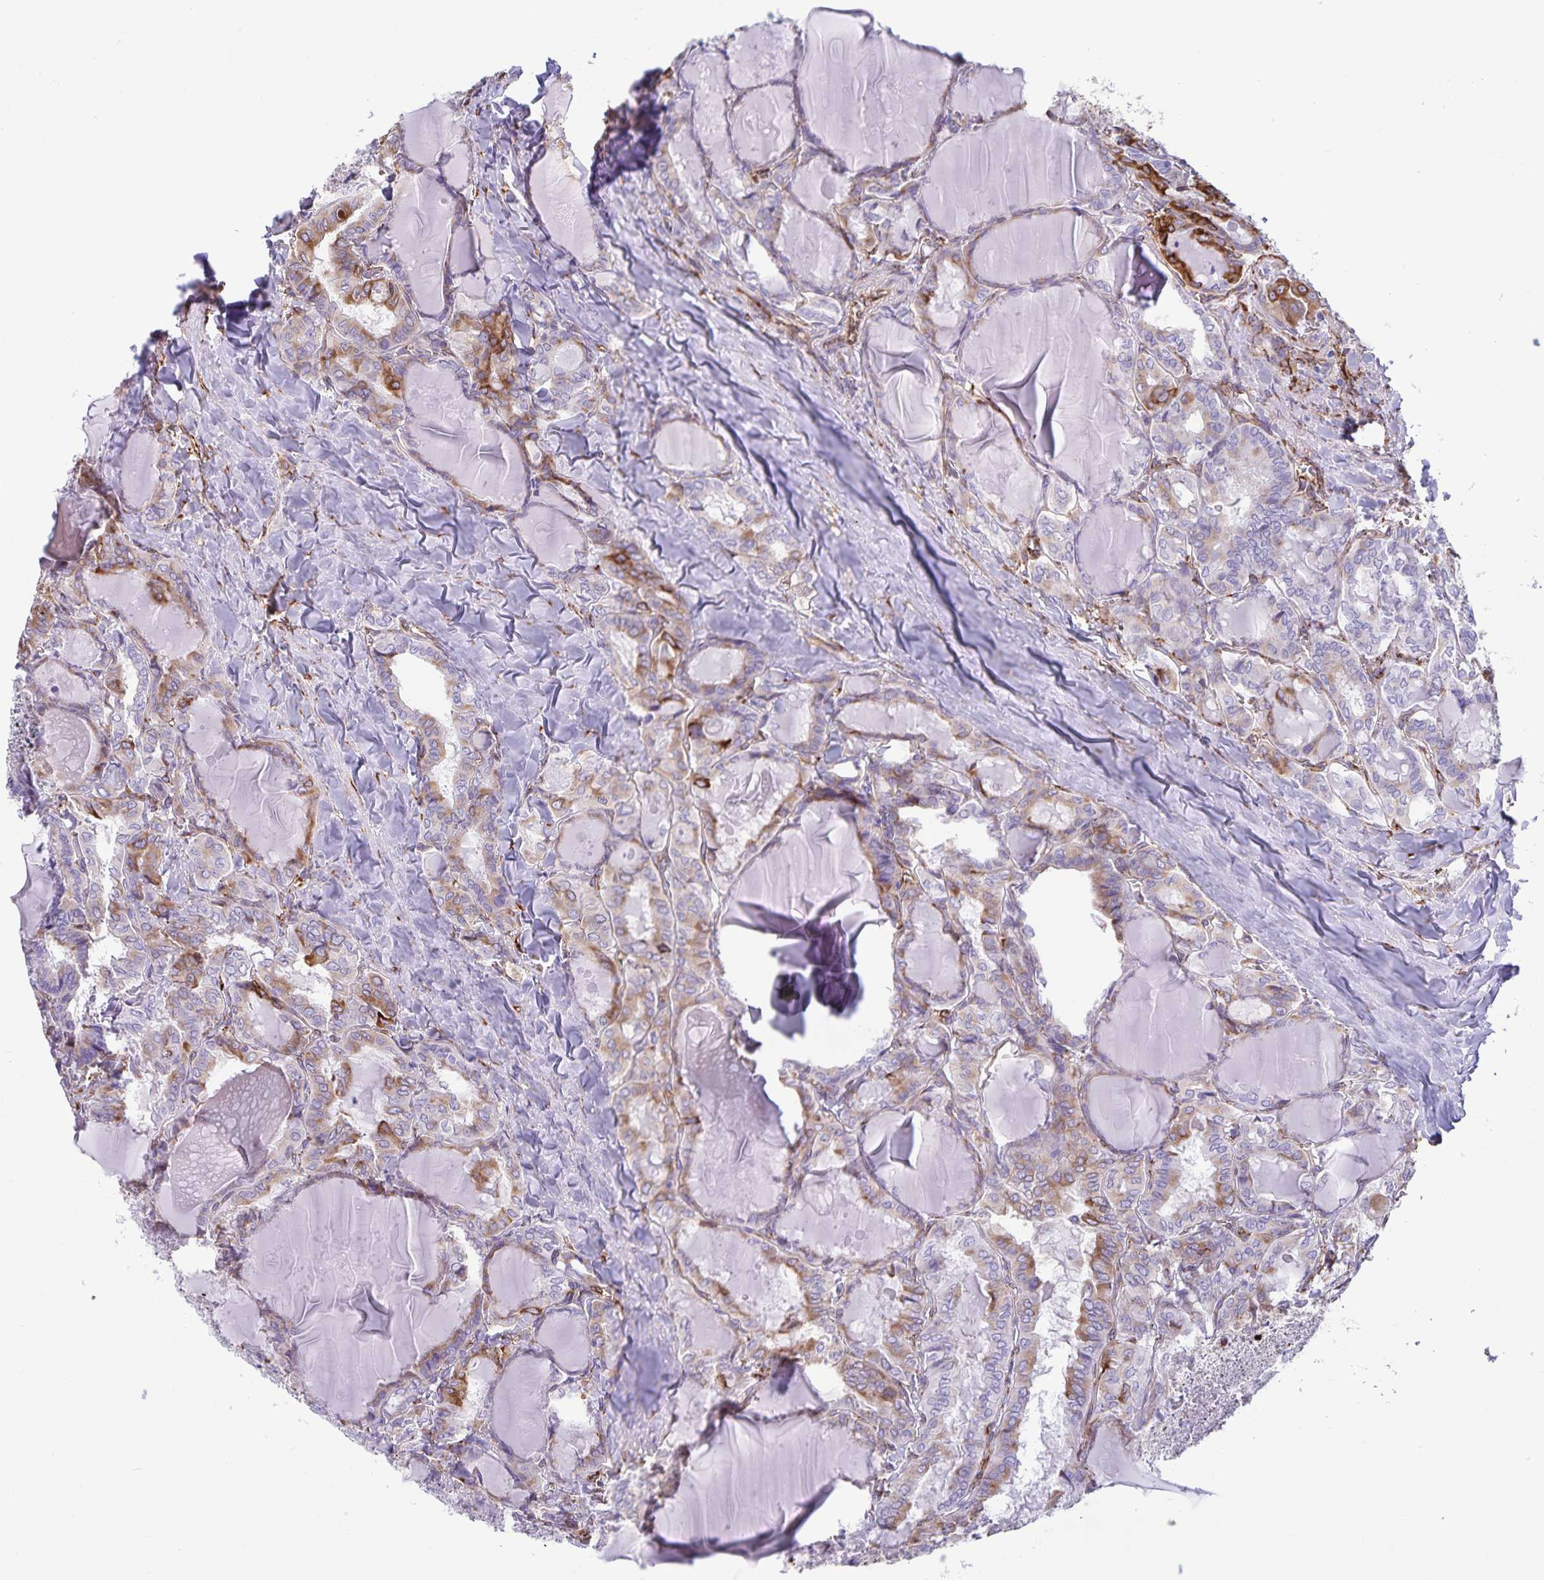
{"staining": {"intensity": "weak", "quantity": ">75%", "location": "cytoplasmic/membranous"}, "tissue": "thyroid cancer", "cell_type": "Tumor cells", "image_type": "cancer", "snomed": [{"axis": "morphology", "description": "Papillary adenocarcinoma, NOS"}, {"axis": "topography", "description": "Thyroid gland"}], "caption": "Immunohistochemistry image of neoplastic tissue: human thyroid cancer stained using immunohistochemistry (IHC) displays low levels of weak protein expression localized specifically in the cytoplasmic/membranous of tumor cells, appearing as a cytoplasmic/membranous brown color.", "gene": "RCN1", "patient": {"sex": "female", "age": 46}}